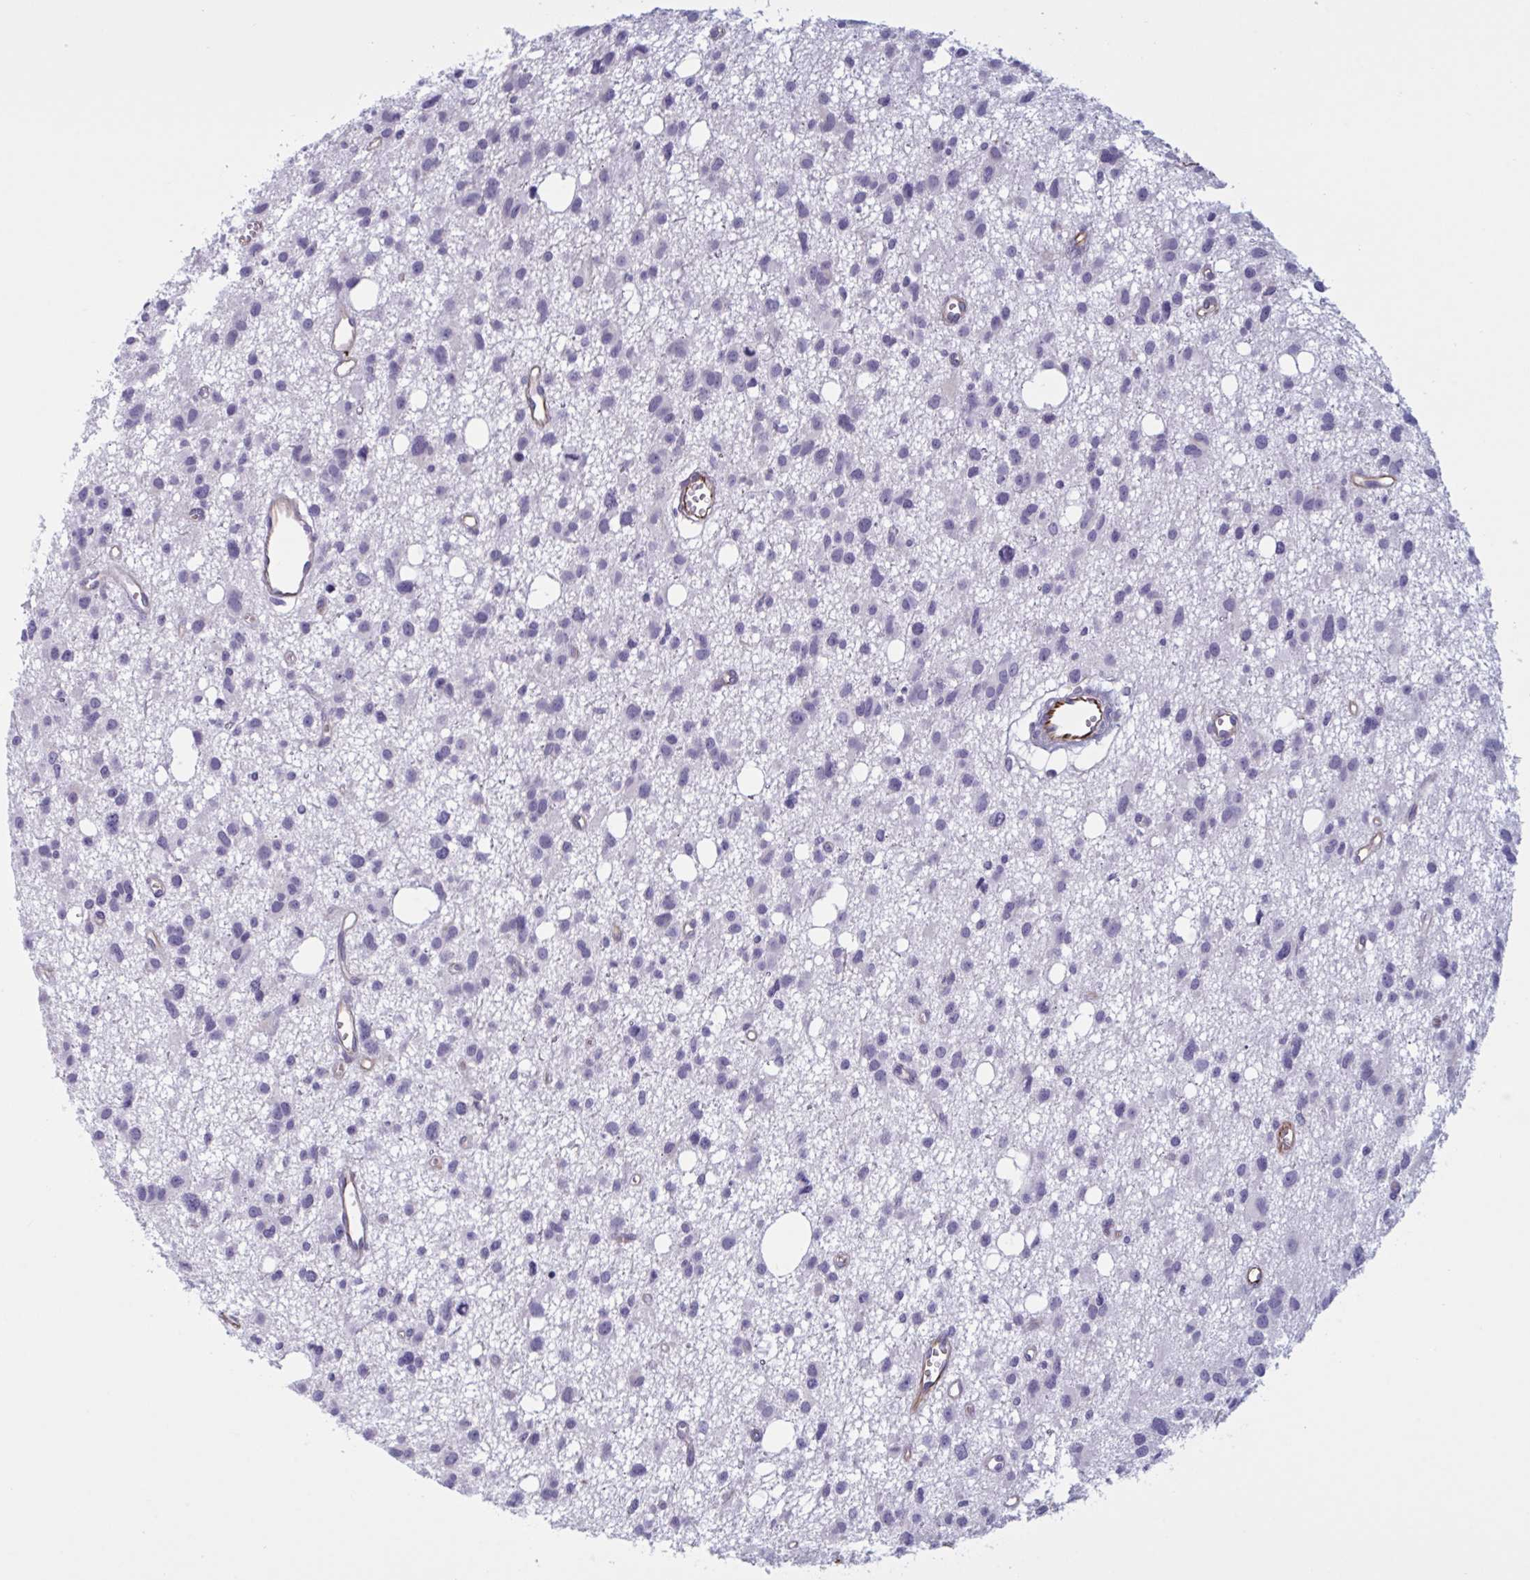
{"staining": {"intensity": "negative", "quantity": "none", "location": "none"}, "tissue": "glioma", "cell_type": "Tumor cells", "image_type": "cancer", "snomed": [{"axis": "morphology", "description": "Glioma, malignant, High grade"}, {"axis": "topography", "description": "Brain"}], "caption": "A high-resolution photomicrograph shows immunohistochemistry staining of malignant glioma (high-grade), which shows no significant expression in tumor cells.", "gene": "OR1L3", "patient": {"sex": "male", "age": 23}}